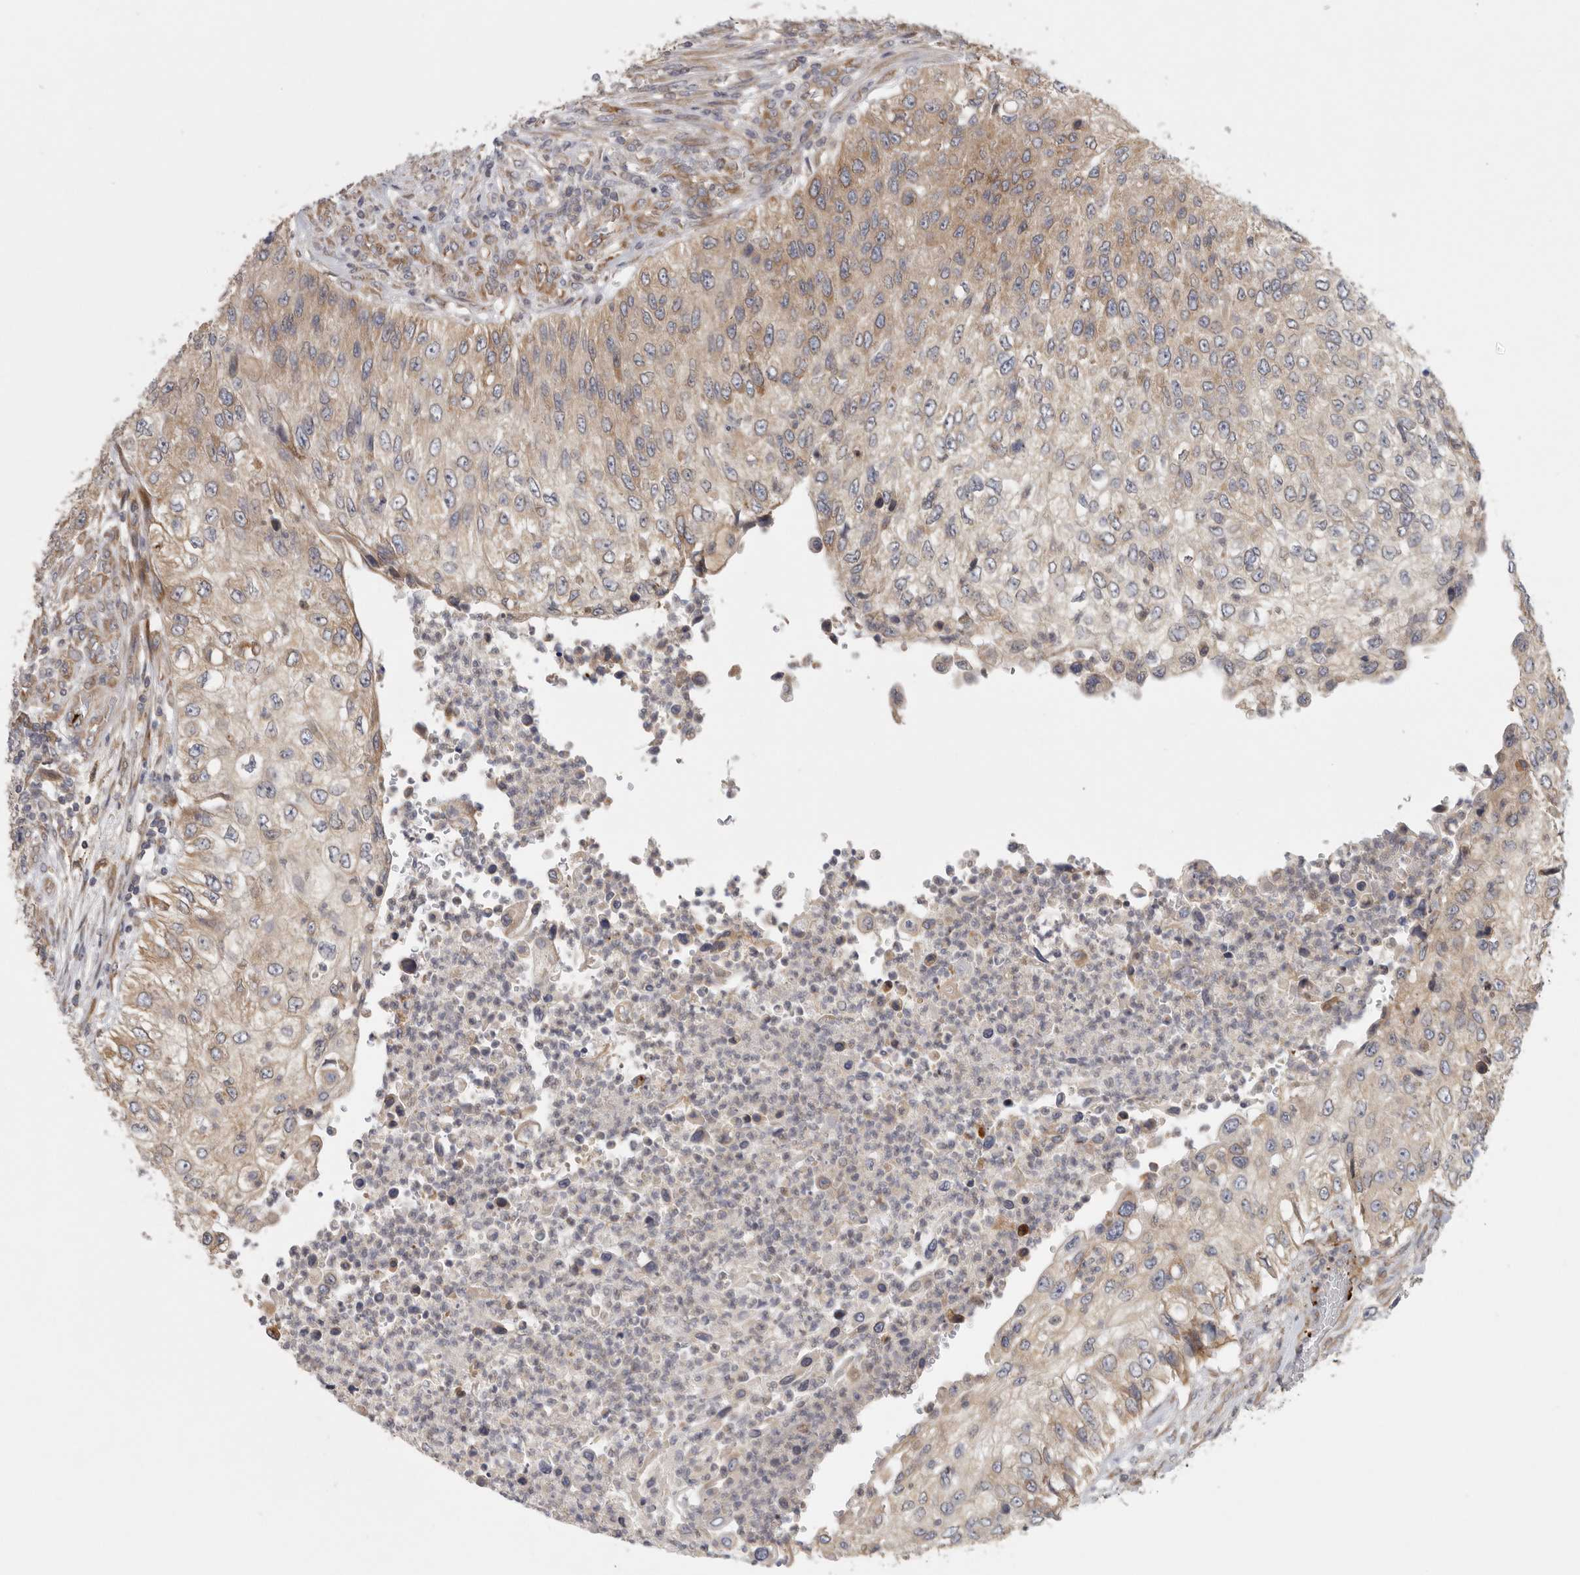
{"staining": {"intensity": "moderate", "quantity": "25%-75%", "location": "cytoplasmic/membranous"}, "tissue": "urothelial cancer", "cell_type": "Tumor cells", "image_type": "cancer", "snomed": [{"axis": "morphology", "description": "Urothelial carcinoma, High grade"}, {"axis": "topography", "description": "Urinary bladder"}], "caption": "A histopathology image of human high-grade urothelial carcinoma stained for a protein exhibits moderate cytoplasmic/membranous brown staining in tumor cells.", "gene": "BCAP29", "patient": {"sex": "female", "age": 60}}